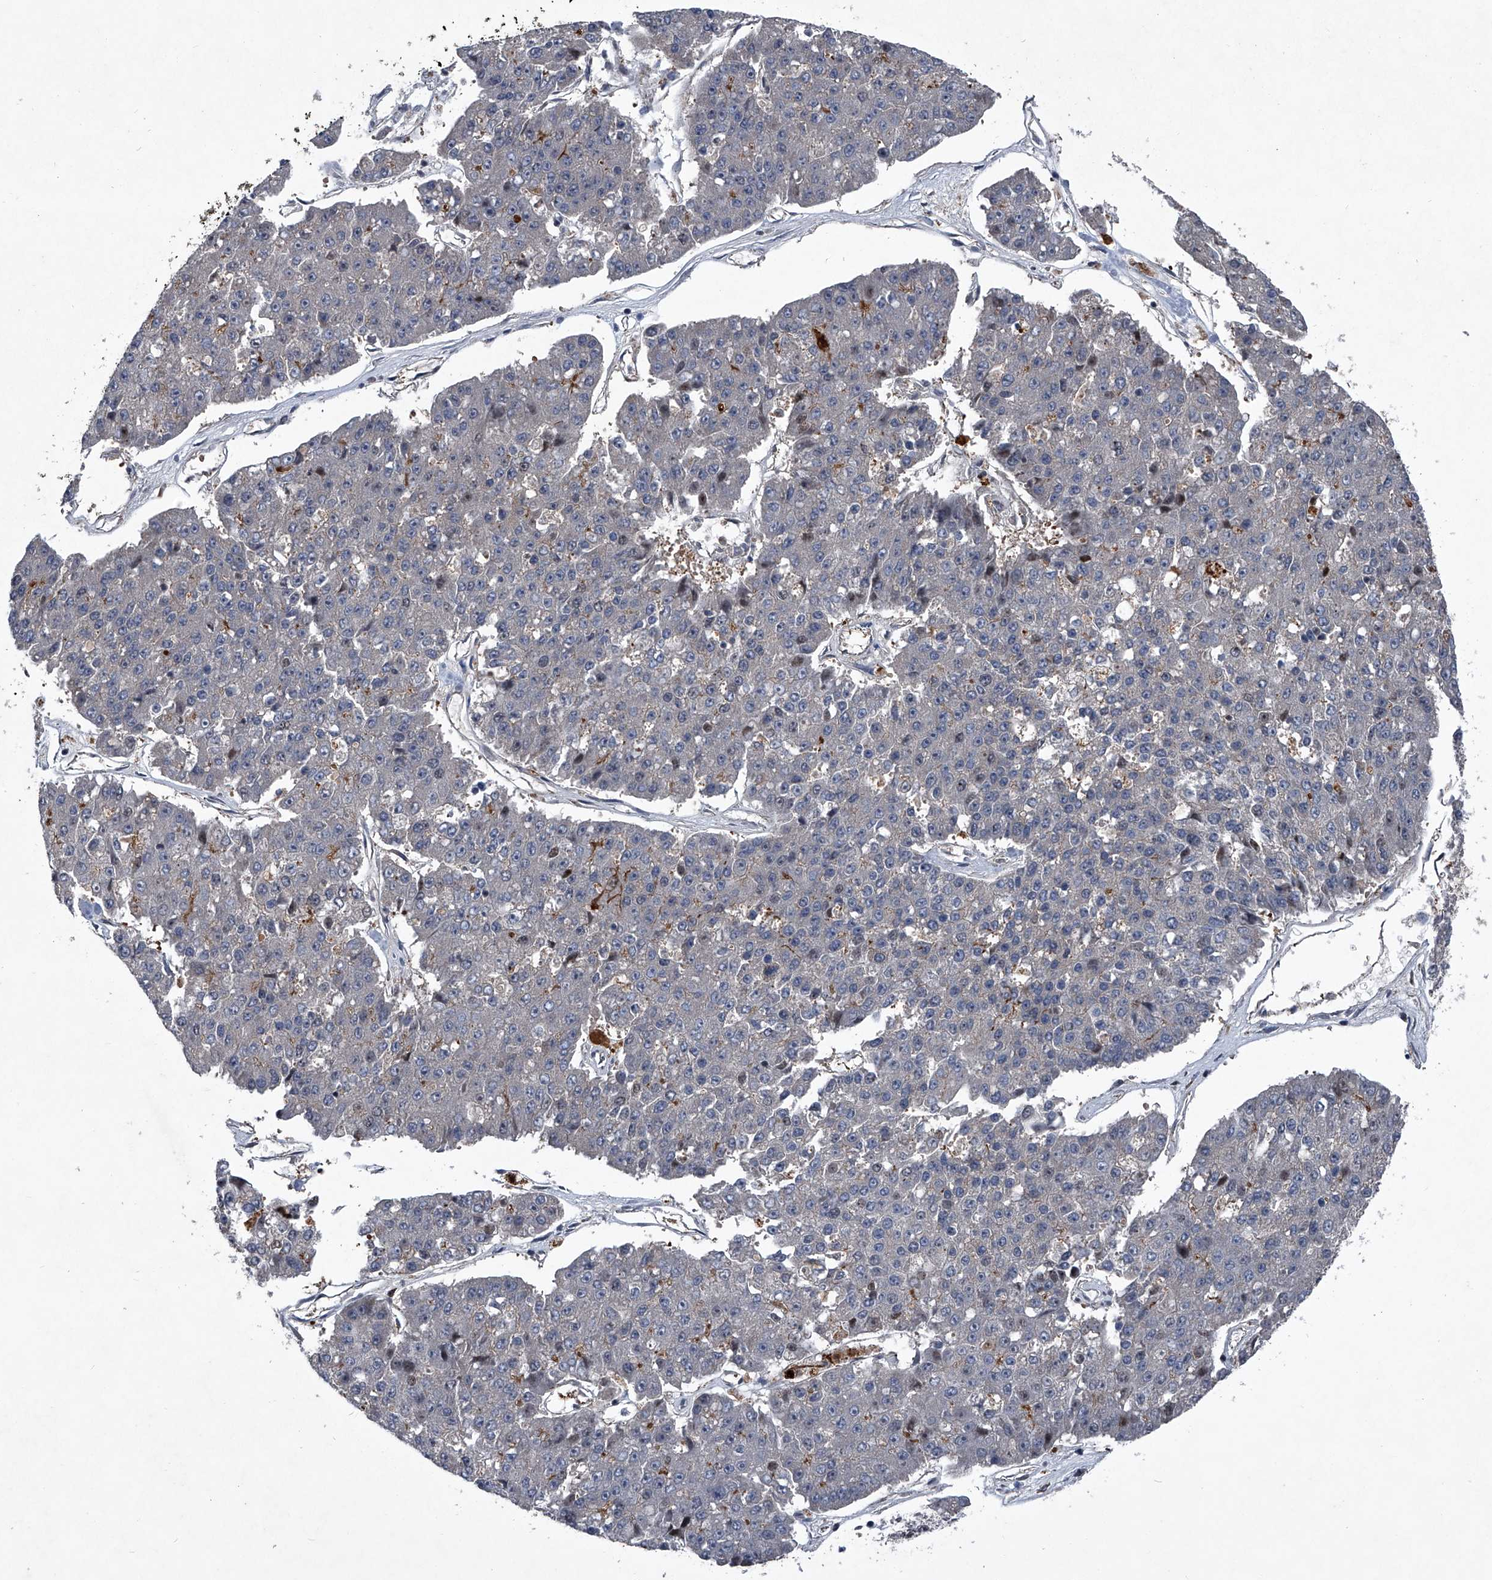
{"staining": {"intensity": "weak", "quantity": "<25%", "location": "nuclear"}, "tissue": "pancreatic cancer", "cell_type": "Tumor cells", "image_type": "cancer", "snomed": [{"axis": "morphology", "description": "Adenocarcinoma, NOS"}, {"axis": "topography", "description": "Pancreas"}], "caption": "An immunohistochemistry micrograph of pancreatic cancer (adenocarcinoma) is shown. There is no staining in tumor cells of pancreatic cancer (adenocarcinoma).", "gene": "MAPKAP1", "patient": {"sex": "male", "age": 50}}